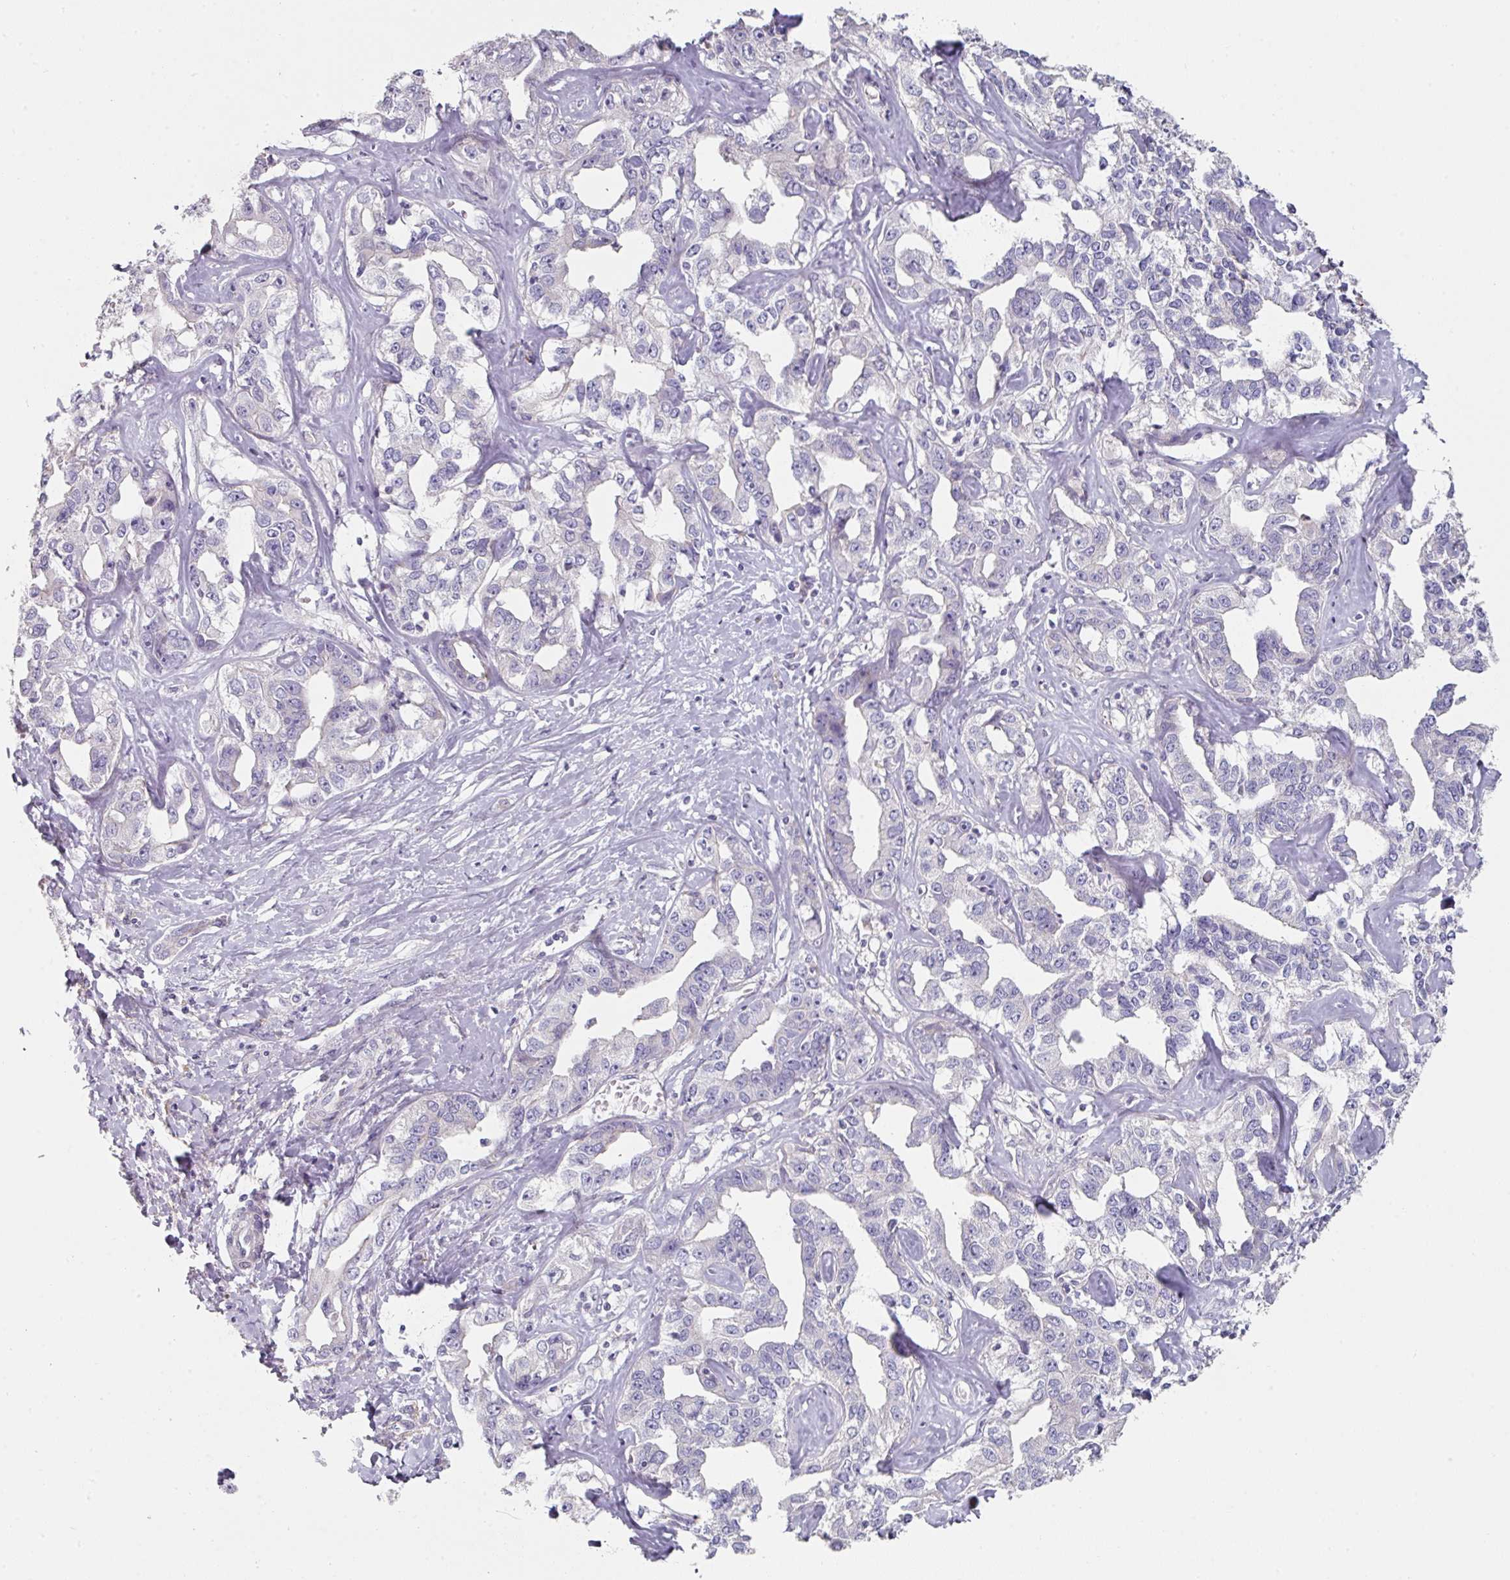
{"staining": {"intensity": "negative", "quantity": "none", "location": "none"}, "tissue": "liver cancer", "cell_type": "Tumor cells", "image_type": "cancer", "snomed": [{"axis": "morphology", "description": "Cholangiocarcinoma"}, {"axis": "topography", "description": "Liver"}], "caption": "This photomicrograph is of liver cancer (cholangiocarcinoma) stained with immunohistochemistry to label a protein in brown with the nuclei are counter-stained blue. There is no expression in tumor cells.", "gene": "WSB2", "patient": {"sex": "male", "age": 59}}